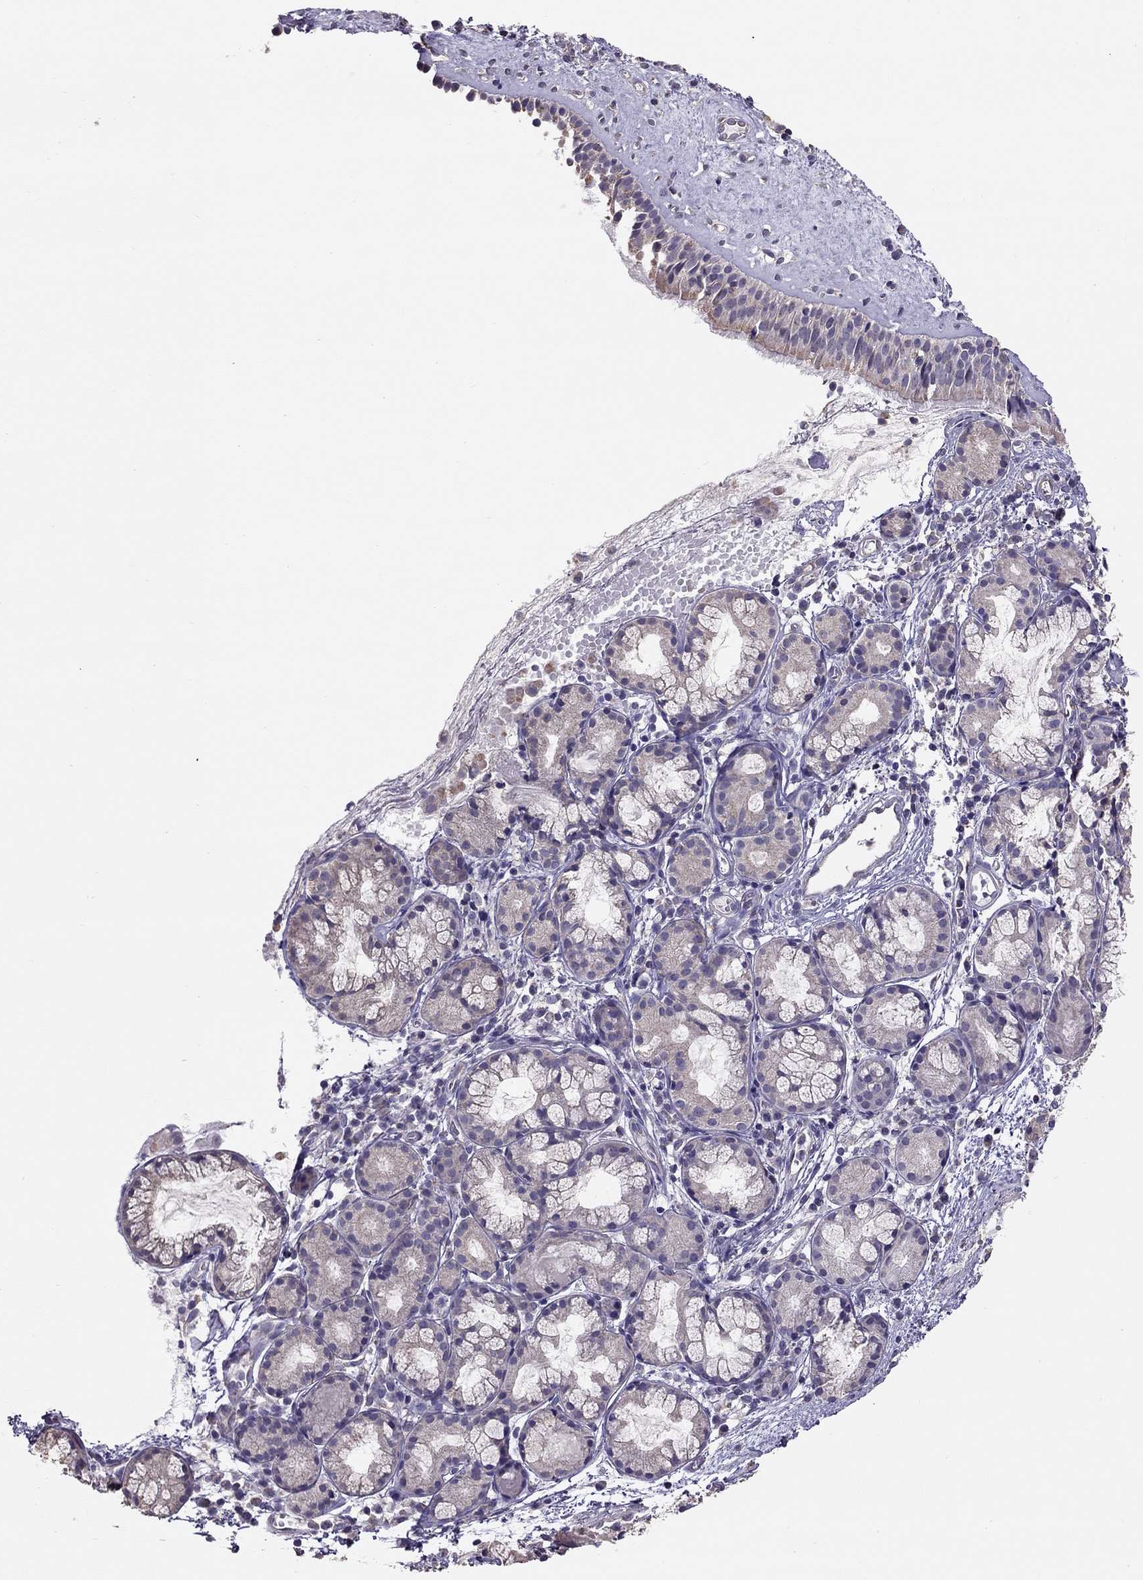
{"staining": {"intensity": "moderate", "quantity": "<25%", "location": "cytoplasmic/membranous"}, "tissue": "nasopharynx", "cell_type": "Respiratory epithelial cells", "image_type": "normal", "snomed": [{"axis": "morphology", "description": "Normal tissue, NOS"}, {"axis": "topography", "description": "Nasopharynx"}], "caption": "Immunohistochemical staining of normal human nasopharynx displays moderate cytoplasmic/membranous protein staining in about <25% of respiratory epithelial cells. The protein is stained brown, and the nuclei are stained in blue (DAB IHC with brightfield microscopy, high magnification).", "gene": "LRIT3", "patient": {"sex": "male", "age": 29}}